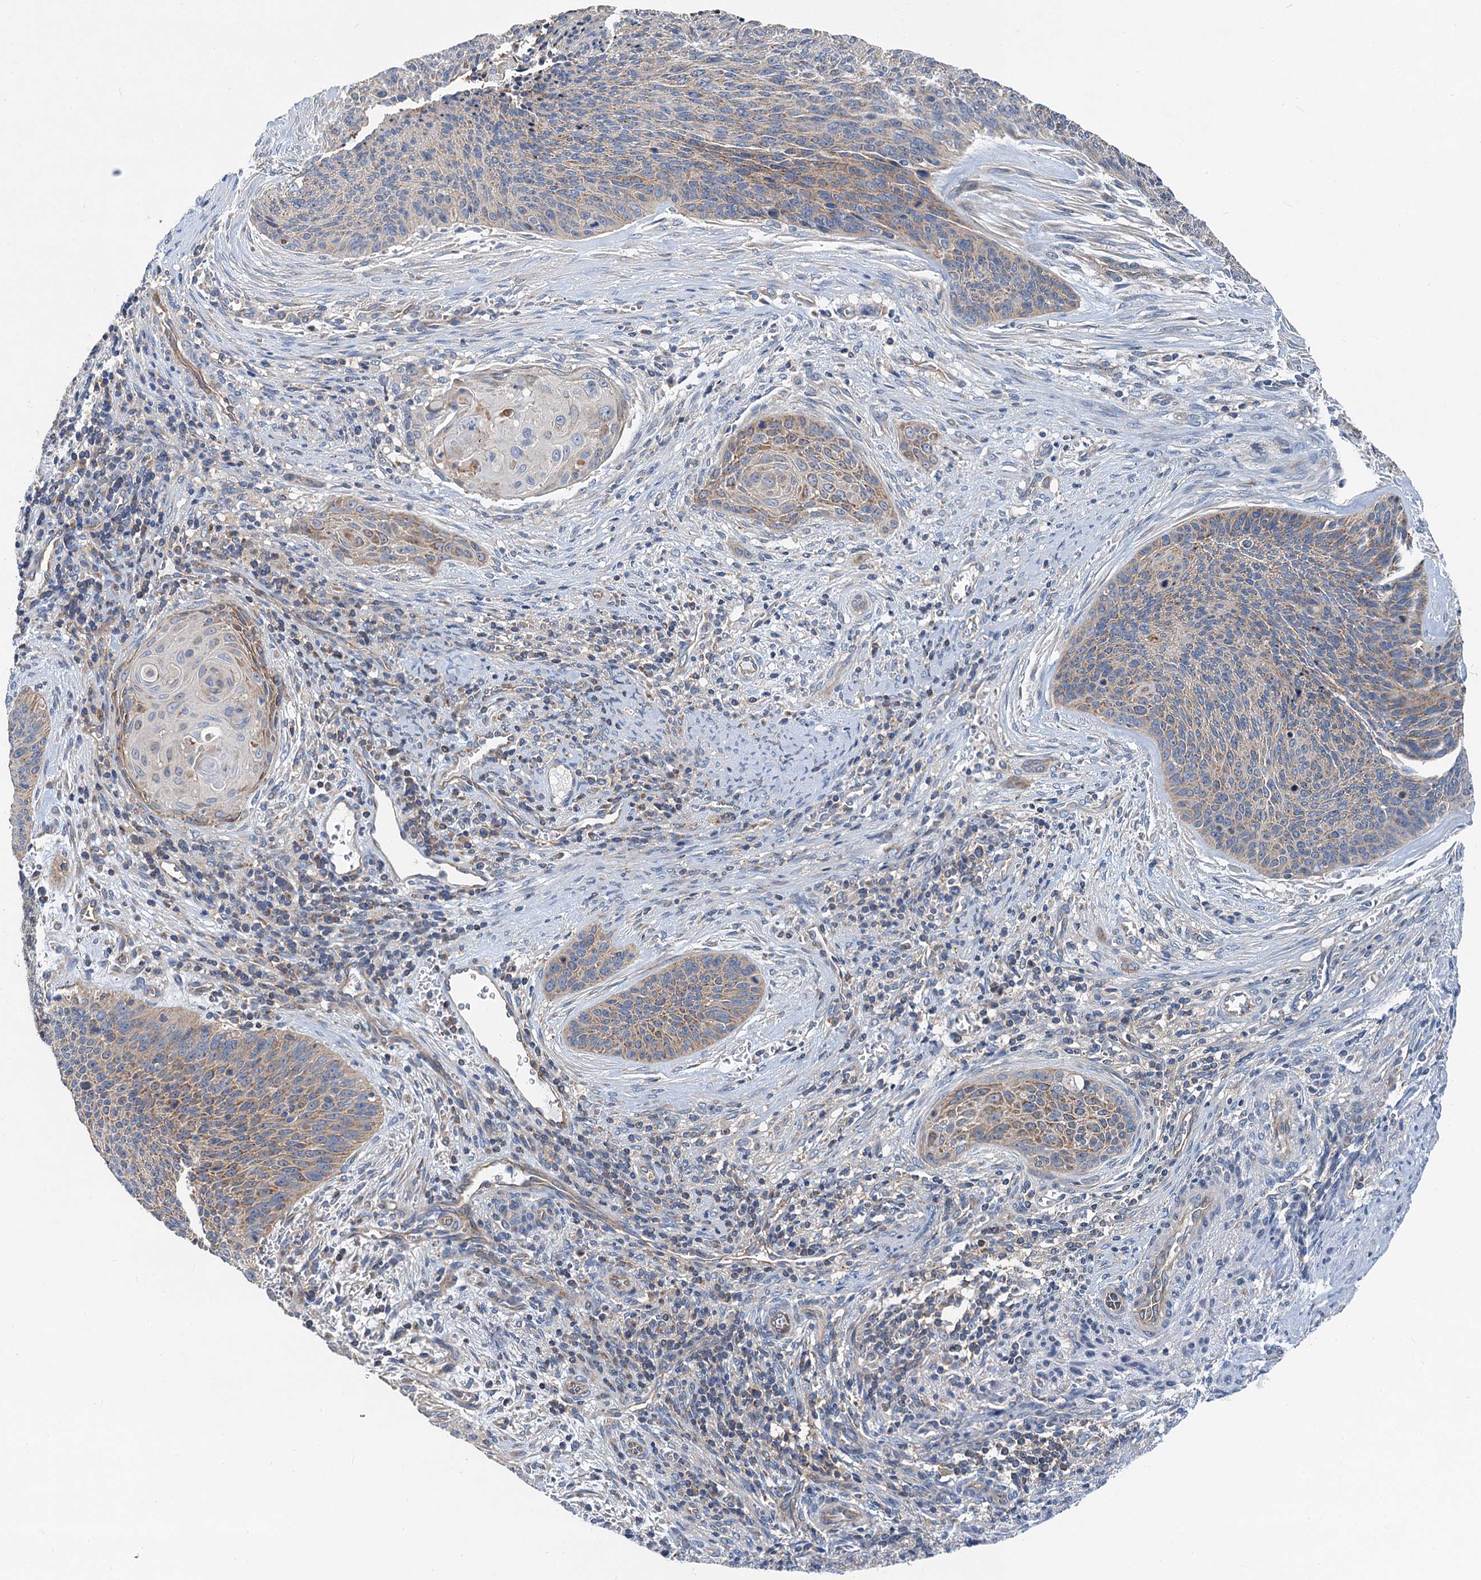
{"staining": {"intensity": "moderate", "quantity": "<25%", "location": "cytoplasmic/membranous"}, "tissue": "cervical cancer", "cell_type": "Tumor cells", "image_type": "cancer", "snomed": [{"axis": "morphology", "description": "Squamous cell carcinoma, NOS"}, {"axis": "topography", "description": "Cervix"}], "caption": "IHC staining of cervical cancer, which displays low levels of moderate cytoplasmic/membranous expression in approximately <25% of tumor cells indicating moderate cytoplasmic/membranous protein staining. The staining was performed using DAB (3,3'-diaminobenzidine) (brown) for protein detection and nuclei were counterstained in hematoxylin (blue).", "gene": "ANKRD26", "patient": {"sex": "female", "age": 55}}